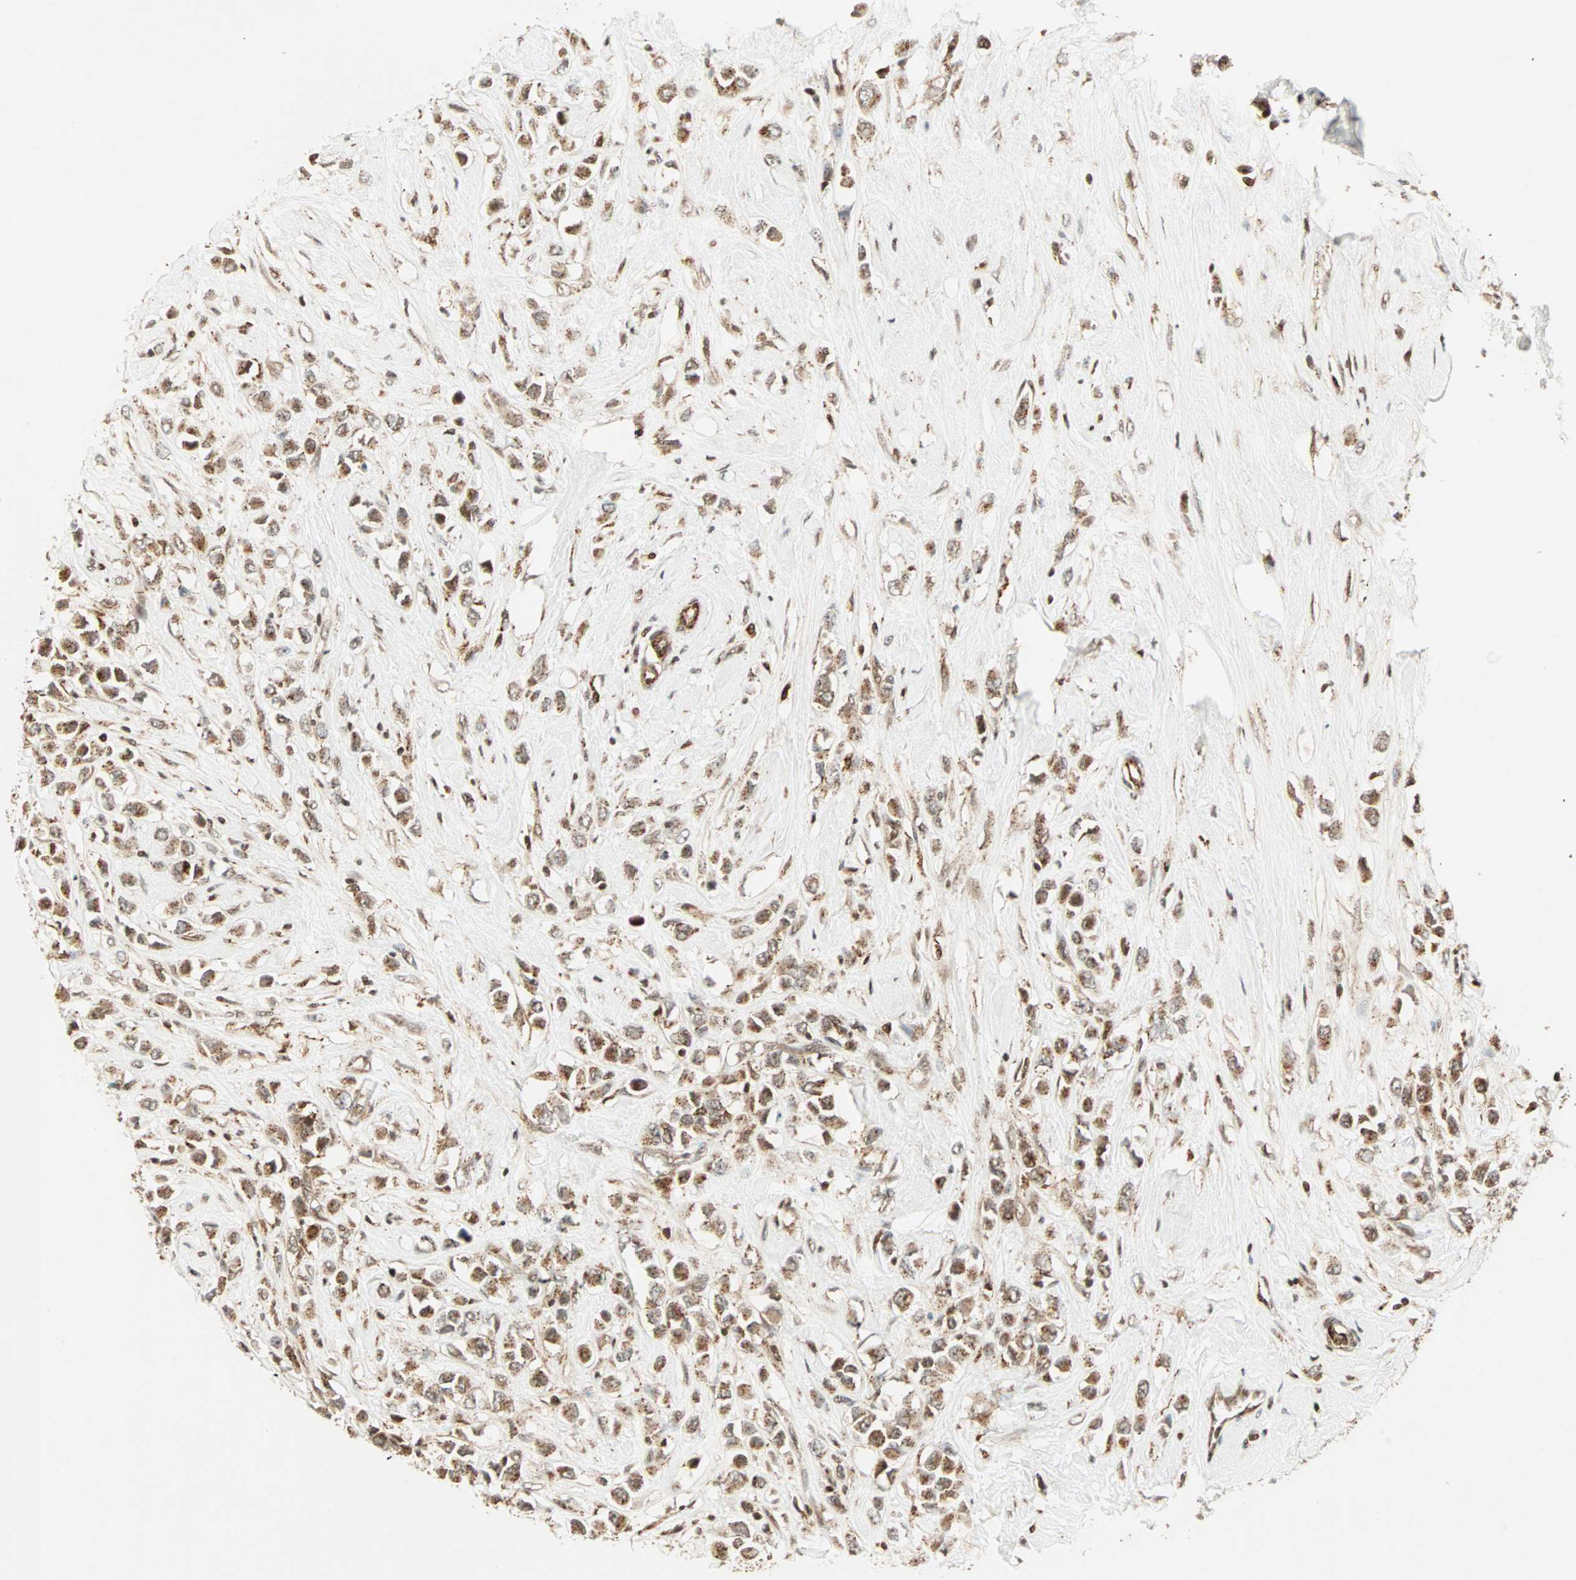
{"staining": {"intensity": "strong", "quantity": ">75%", "location": "cytoplasmic/membranous,nuclear"}, "tissue": "breast cancer", "cell_type": "Tumor cells", "image_type": "cancer", "snomed": [{"axis": "morphology", "description": "Duct carcinoma"}, {"axis": "topography", "description": "Breast"}], "caption": "Human breast cancer (intraductal carcinoma) stained with a protein marker demonstrates strong staining in tumor cells.", "gene": "ZBED9", "patient": {"sex": "female", "age": 61}}